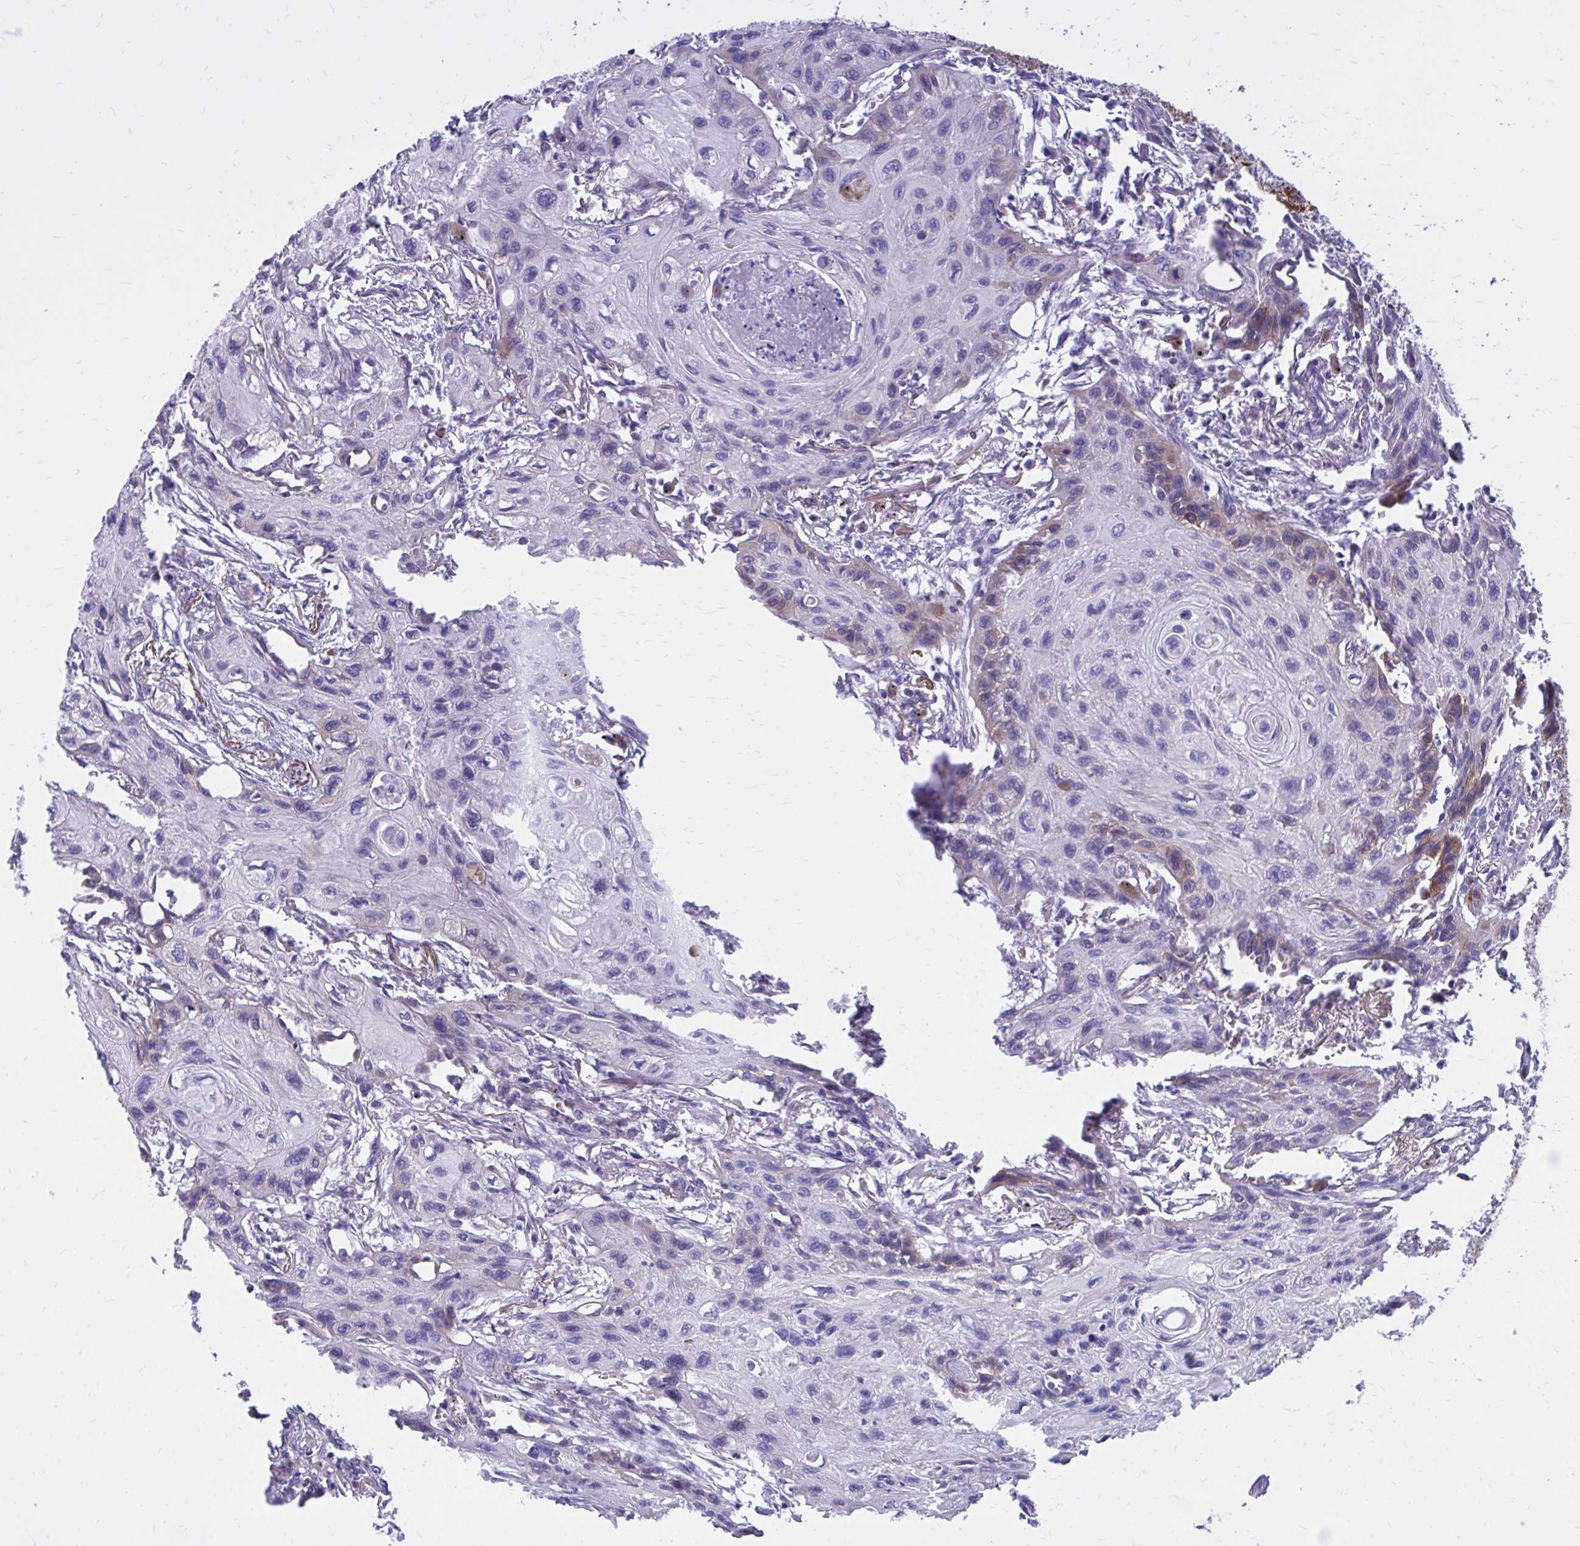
{"staining": {"intensity": "strong", "quantity": "<25%", "location": "cytoplasmic/membranous"}, "tissue": "lung cancer", "cell_type": "Tumor cells", "image_type": "cancer", "snomed": [{"axis": "morphology", "description": "Squamous cell carcinoma, NOS"}, {"axis": "topography", "description": "Lung"}], "caption": "Approximately <25% of tumor cells in human lung cancer reveal strong cytoplasmic/membranous protein staining as visualized by brown immunohistochemical staining.", "gene": "EPB41L1", "patient": {"sex": "male", "age": 71}}